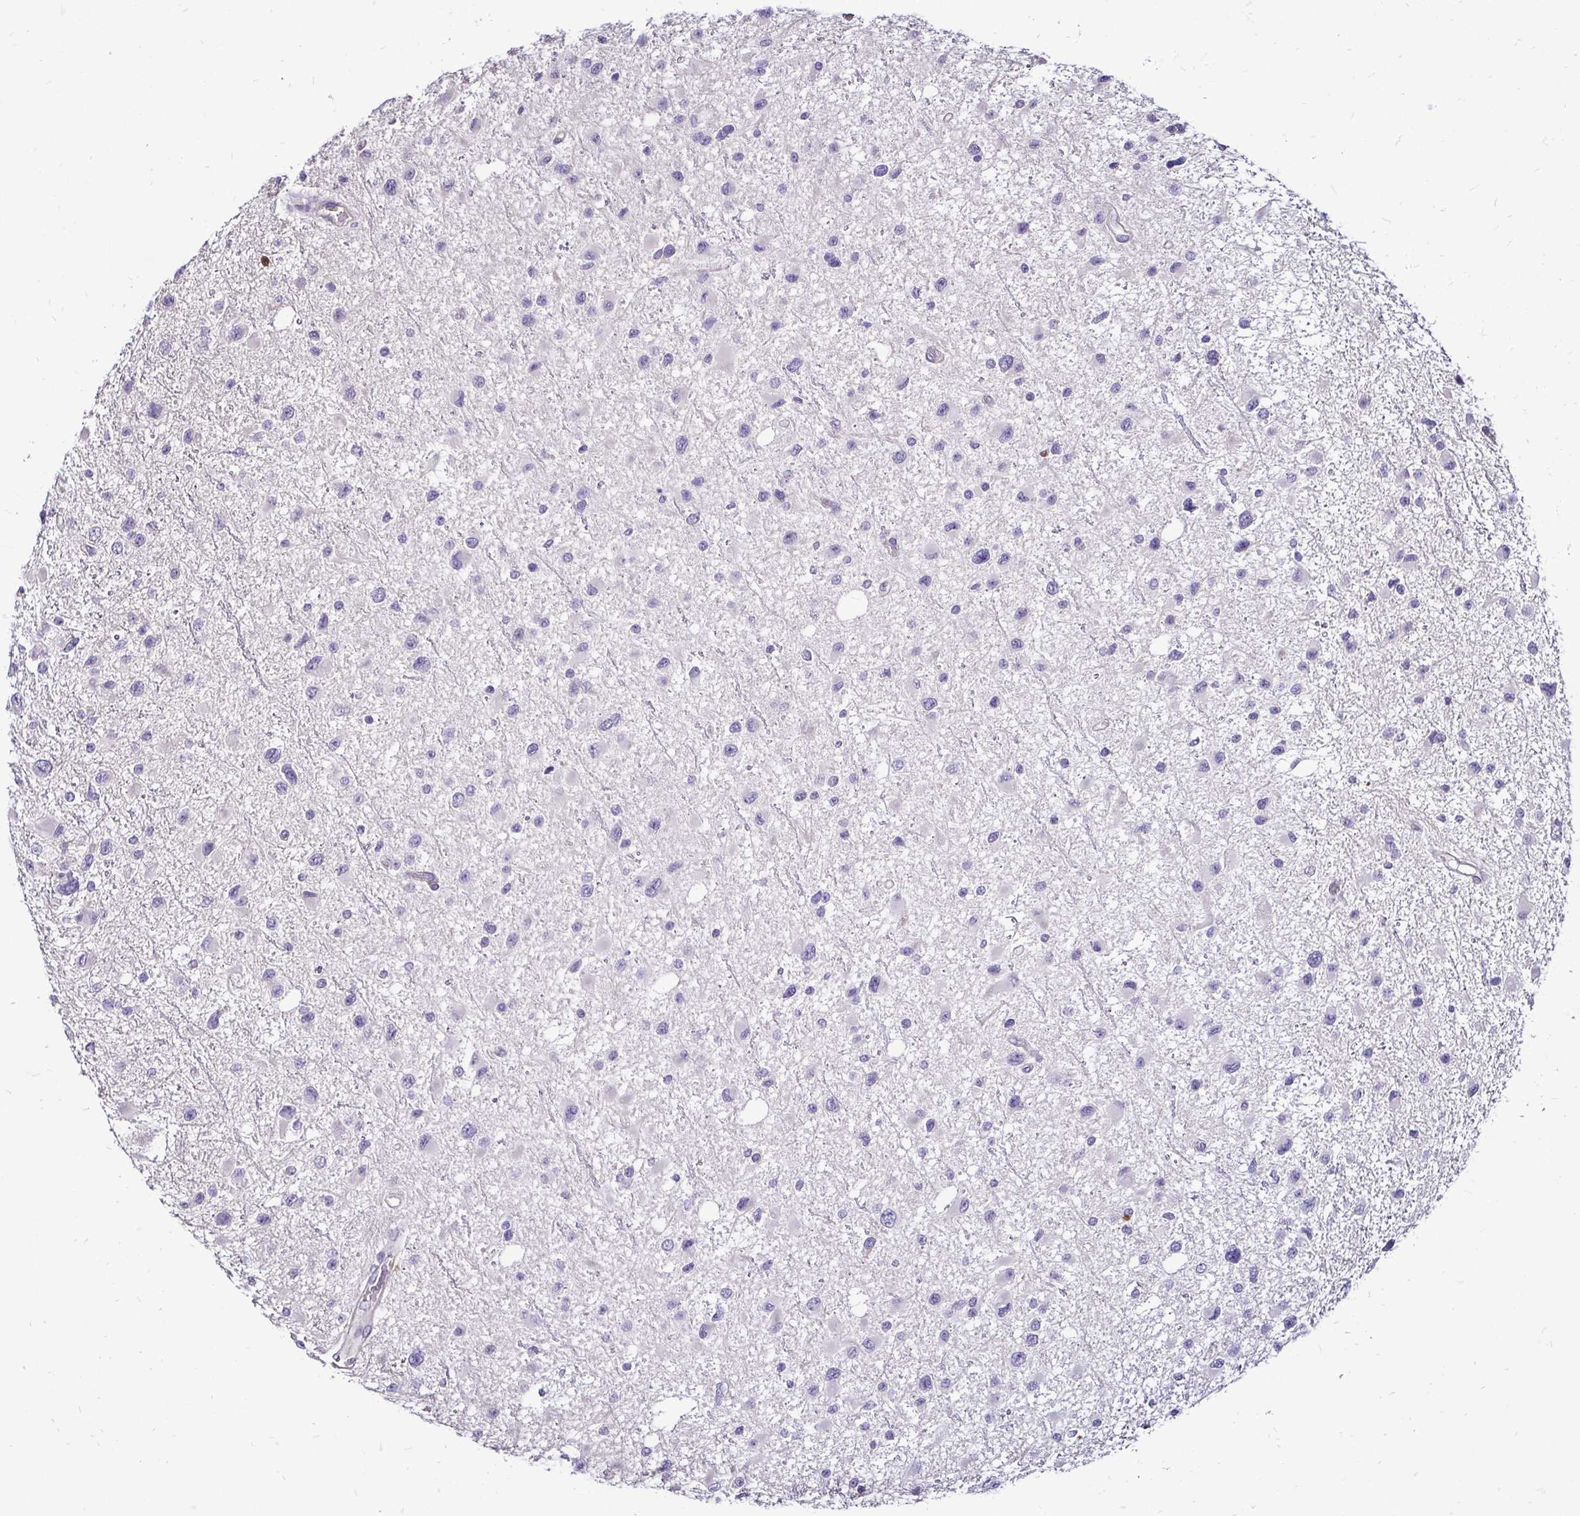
{"staining": {"intensity": "negative", "quantity": "none", "location": "none"}, "tissue": "glioma", "cell_type": "Tumor cells", "image_type": "cancer", "snomed": [{"axis": "morphology", "description": "Glioma, malignant, Low grade"}, {"axis": "topography", "description": "Brain"}], "caption": "This is an IHC histopathology image of human malignant glioma (low-grade). There is no expression in tumor cells.", "gene": "ZFP1", "patient": {"sex": "female", "age": 32}}